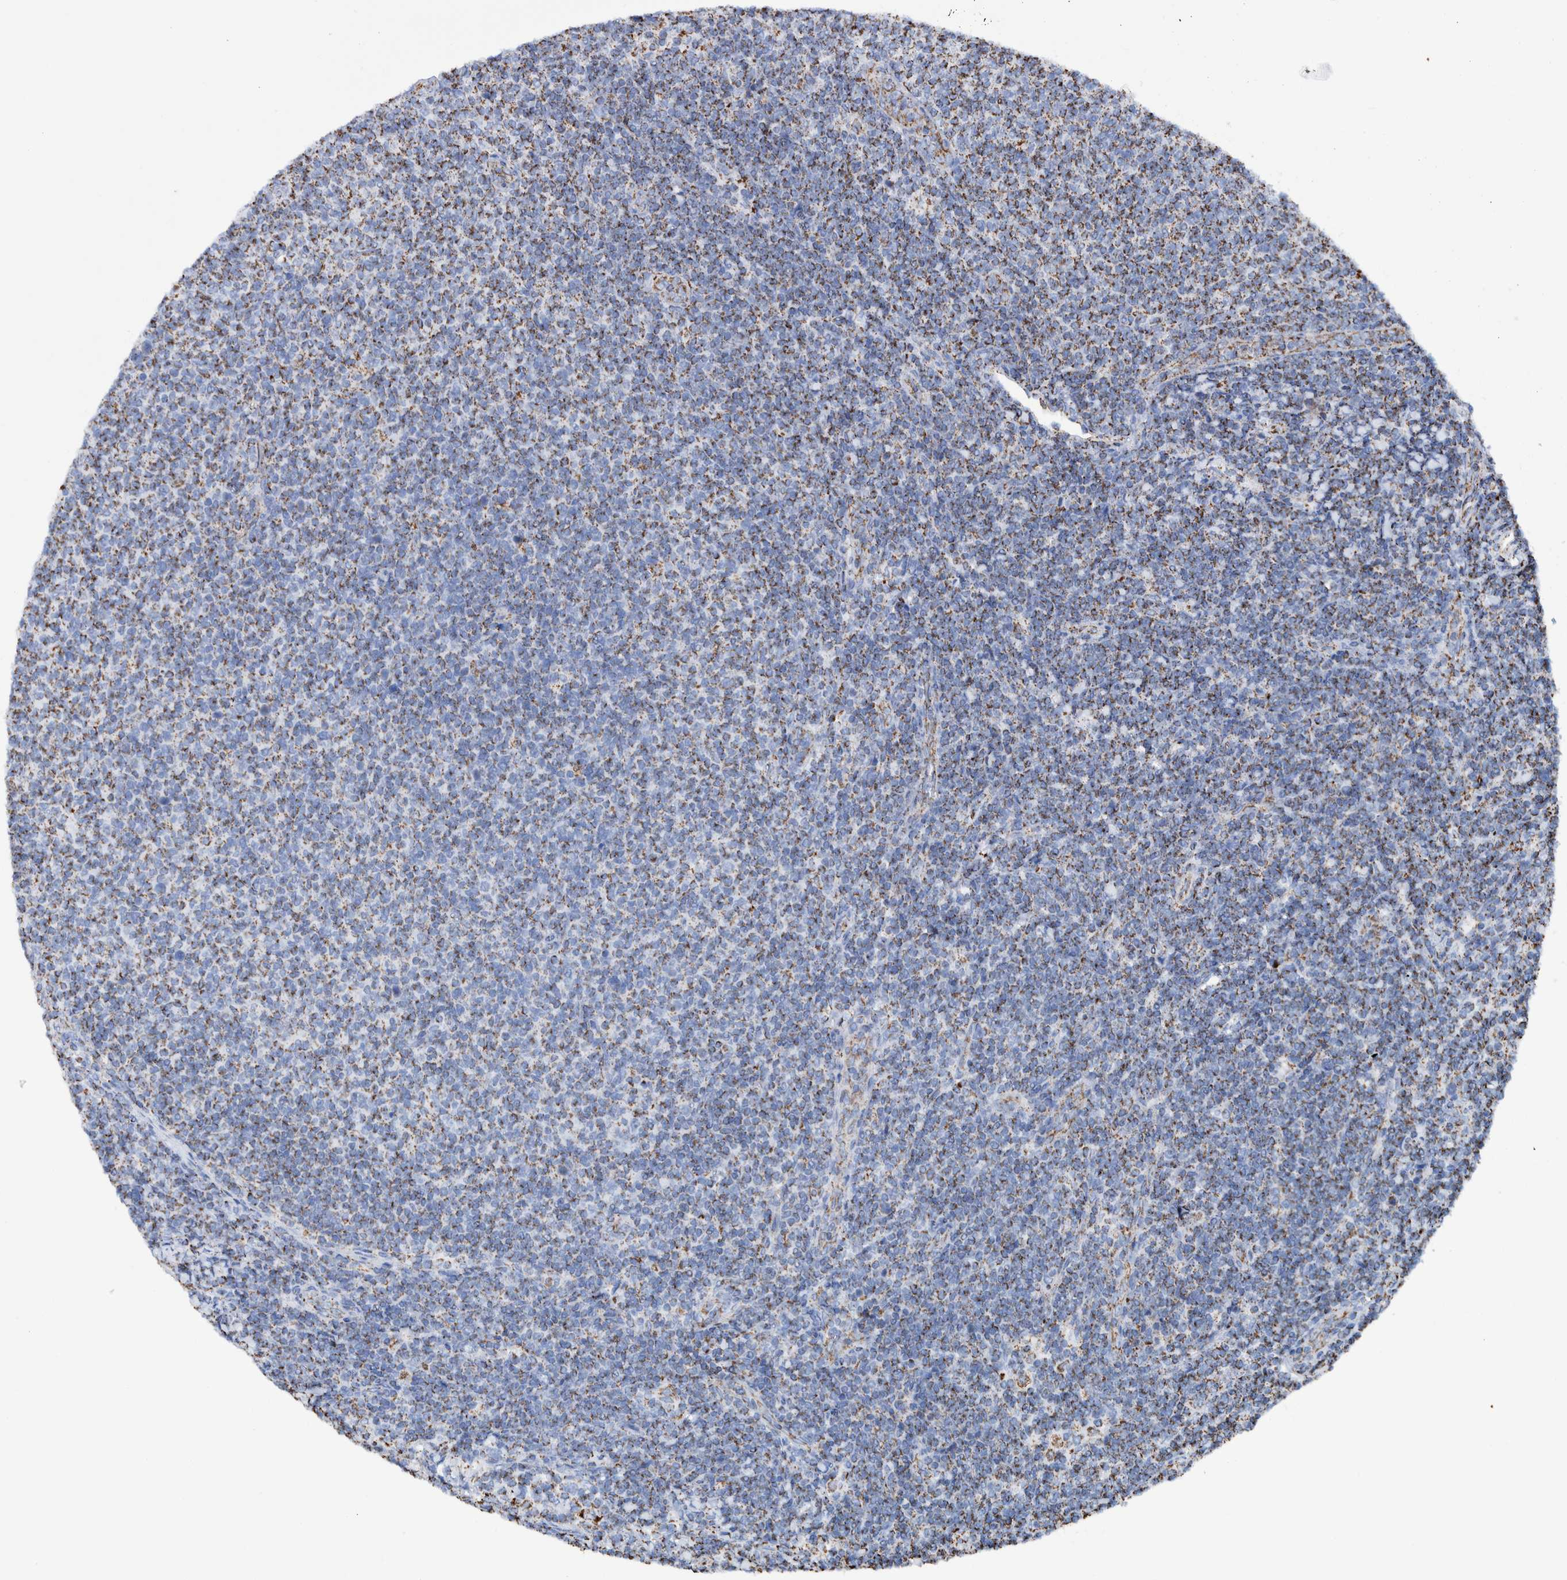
{"staining": {"intensity": "weak", "quantity": "25%-75%", "location": "cytoplasmic/membranous"}, "tissue": "lymphoma", "cell_type": "Tumor cells", "image_type": "cancer", "snomed": [{"axis": "morphology", "description": "Malignant lymphoma, non-Hodgkin's type, Low grade"}, {"axis": "topography", "description": "Lymph node"}], "caption": "High-magnification brightfield microscopy of lymphoma stained with DAB (3,3'-diaminobenzidine) (brown) and counterstained with hematoxylin (blue). tumor cells exhibit weak cytoplasmic/membranous expression is seen in about25%-75% of cells.", "gene": "DECR1", "patient": {"sex": "male", "age": 66}}